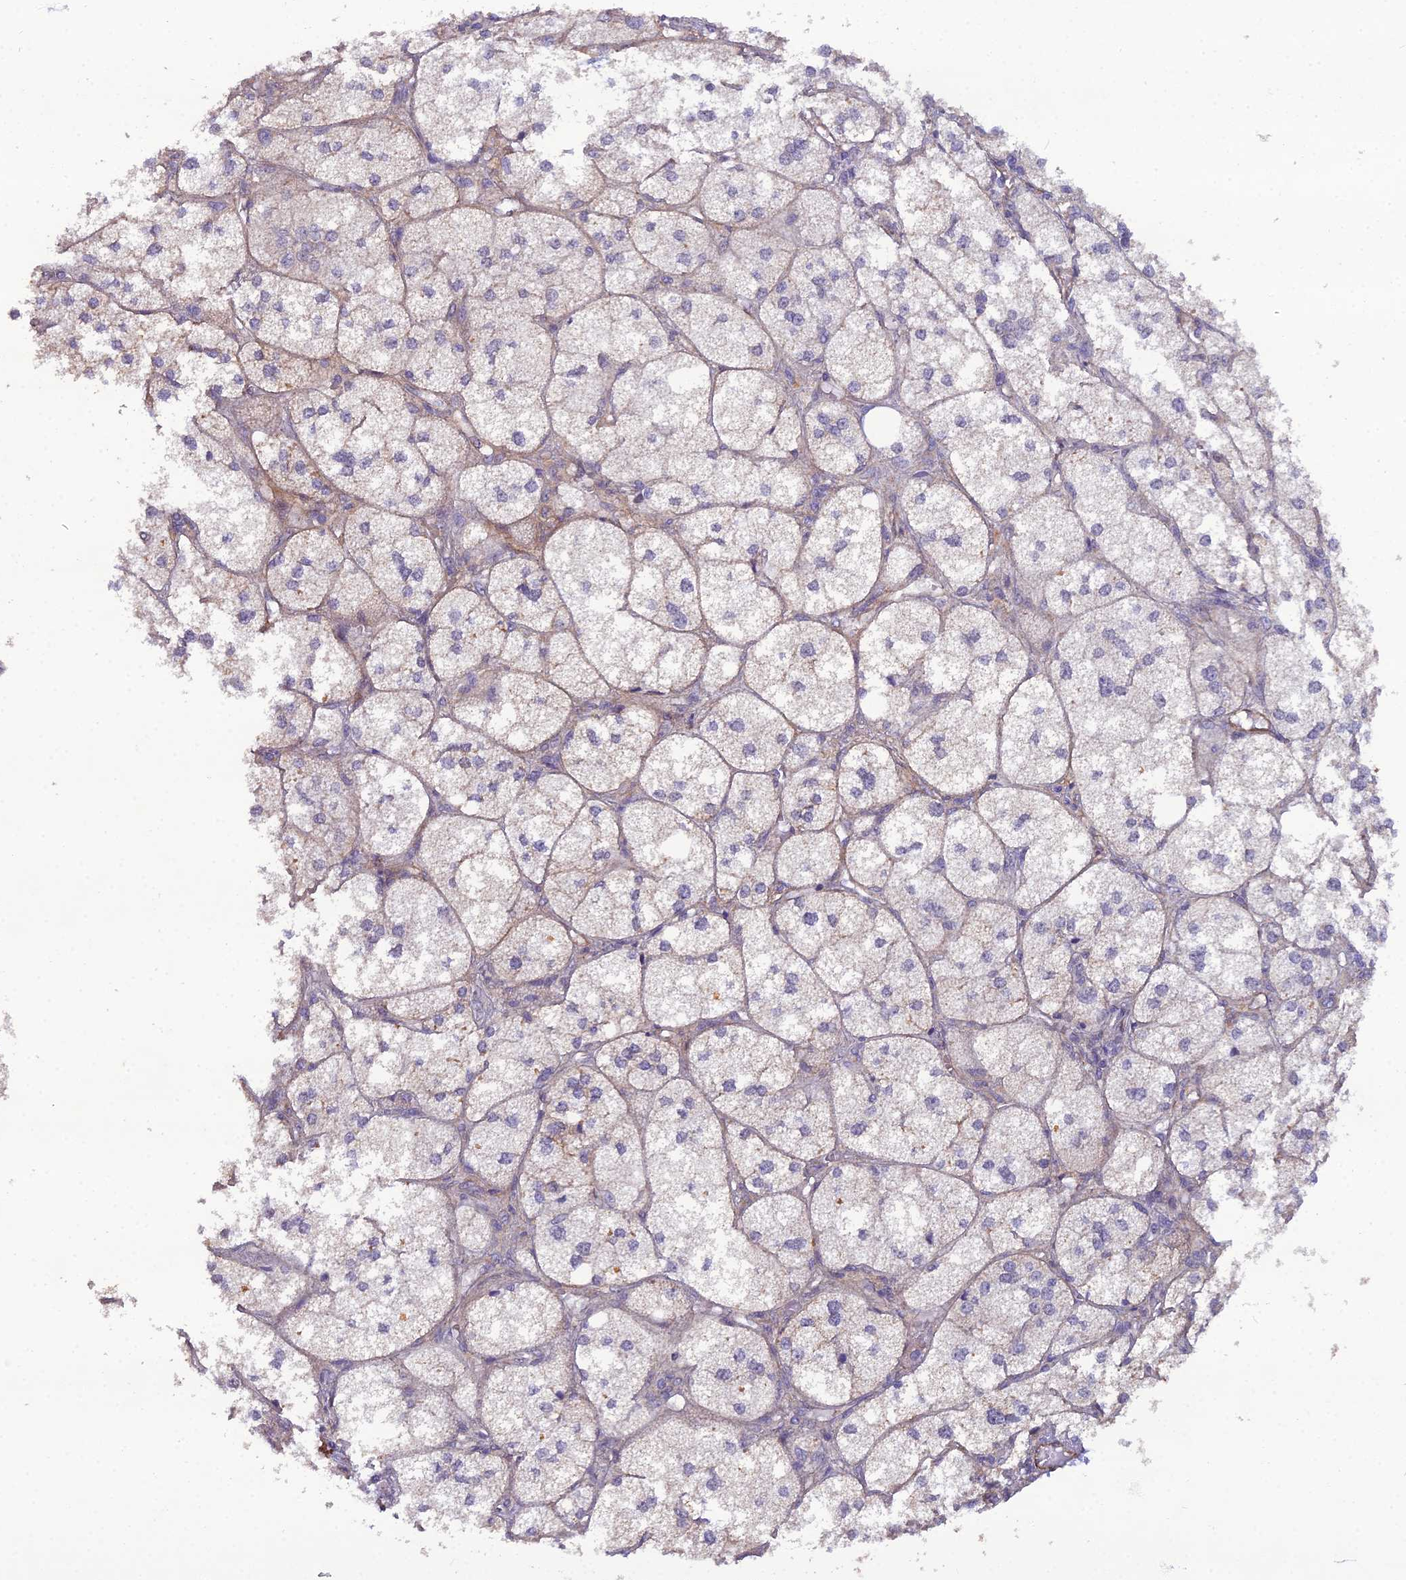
{"staining": {"intensity": "moderate", "quantity": "<25%", "location": "cytoplasmic/membranous"}, "tissue": "adrenal gland", "cell_type": "Glandular cells", "image_type": "normal", "snomed": [{"axis": "morphology", "description": "Normal tissue, NOS"}, {"axis": "topography", "description": "Adrenal gland"}], "caption": "DAB (3,3'-diaminobenzidine) immunohistochemical staining of unremarkable adrenal gland displays moderate cytoplasmic/membranous protein expression in about <25% of glandular cells. (Stains: DAB in brown, nuclei in blue, Microscopy: brightfield microscopy at high magnification).", "gene": "CFAP47", "patient": {"sex": "female", "age": 61}}